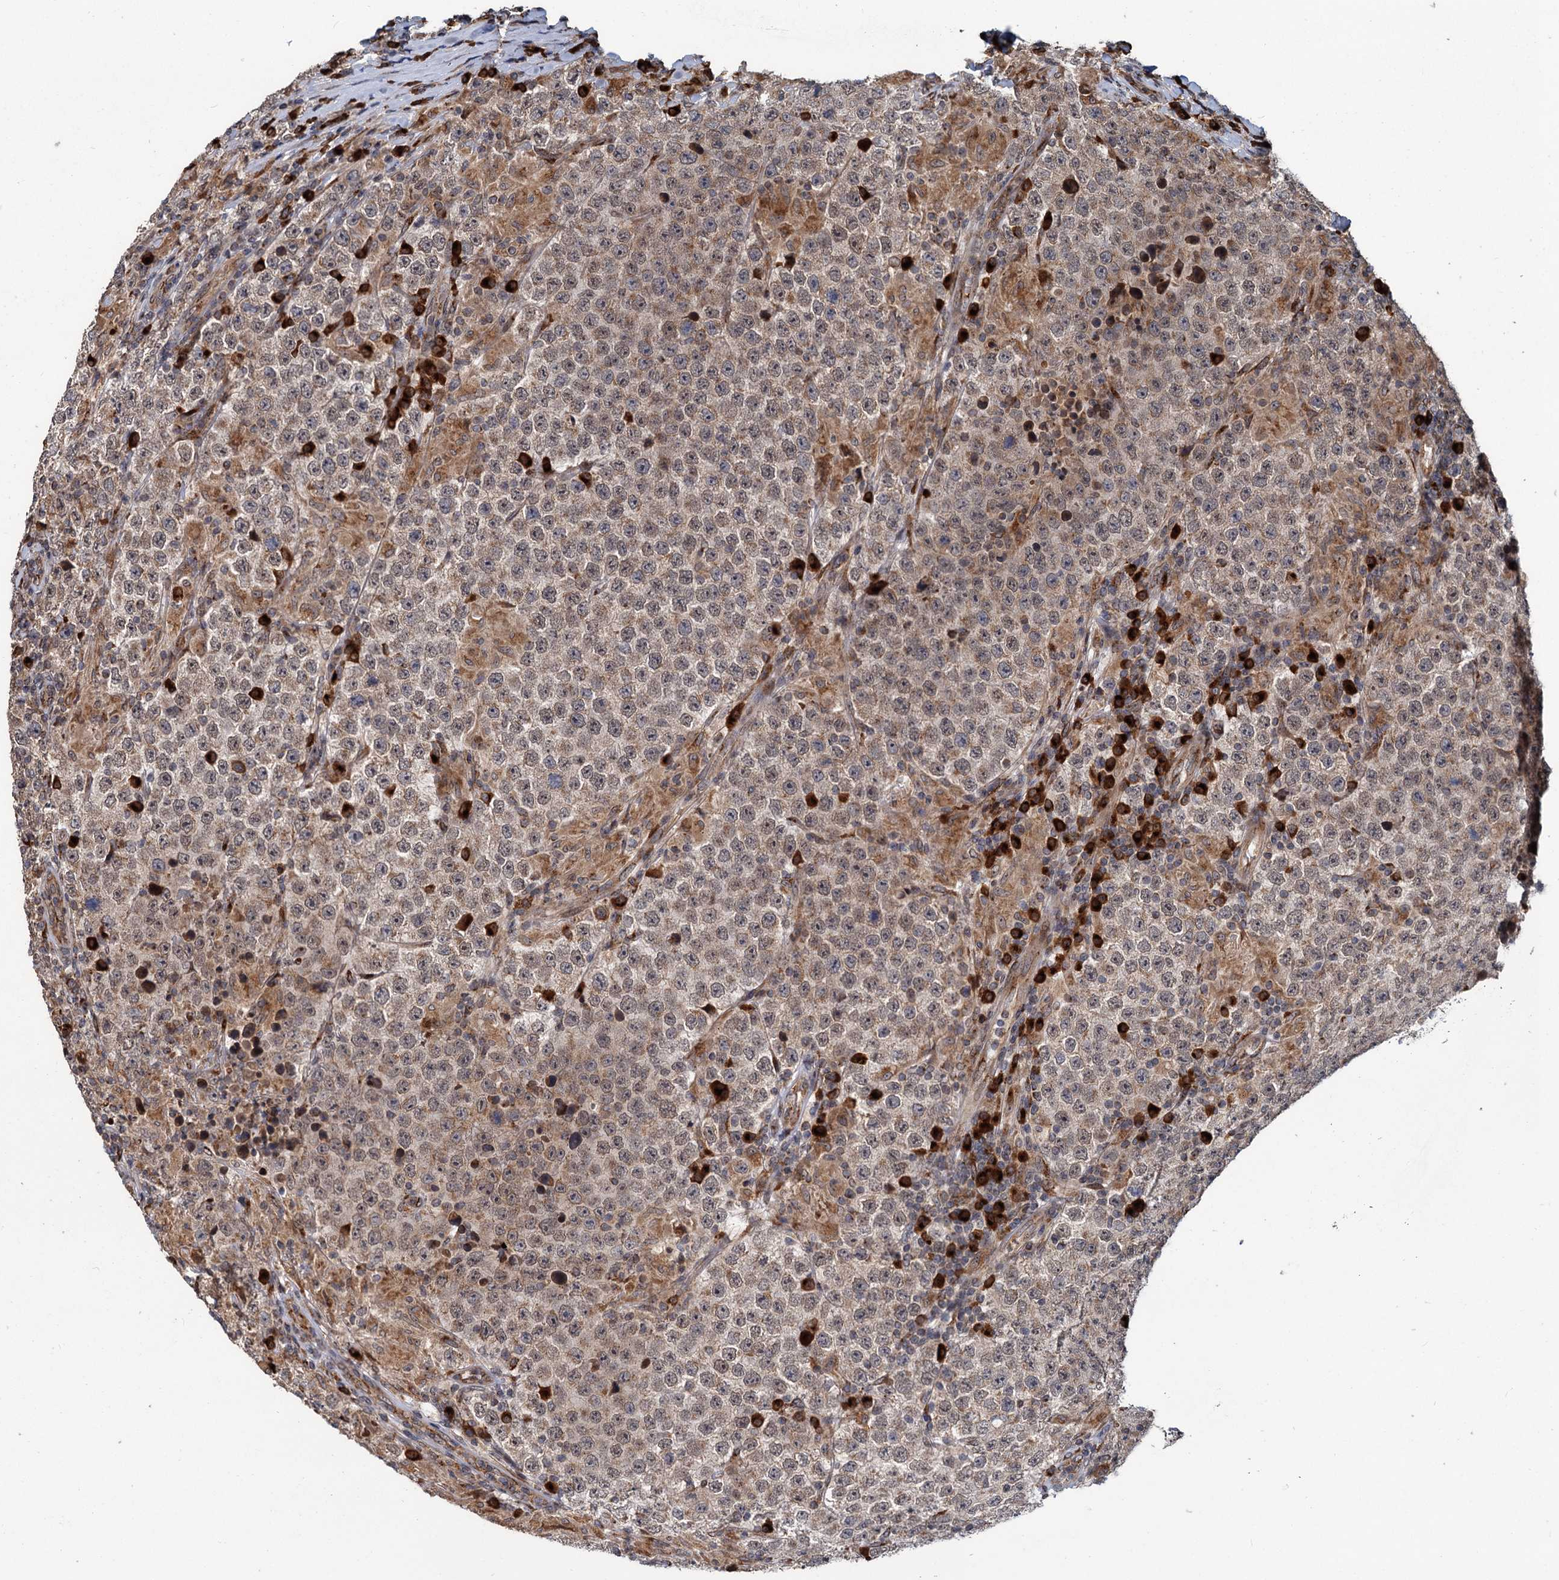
{"staining": {"intensity": "weak", "quantity": ">75%", "location": "cytoplasmic/membranous"}, "tissue": "testis cancer", "cell_type": "Tumor cells", "image_type": "cancer", "snomed": [{"axis": "morphology", "description": "Normal tissue, NOS"}, {"axis": "morphology", "description": "Urothelial carcinoma, High grade"}, {"axis": "morphology", "description": "Seminoma, NOS"}, {"axis": "morphology", "description": "Carcinoma, Embryonal, NOS"}, {"axis": "topography", "description": "Urinary bladder"}, {"axis": "topography", "description": "Testis"}], "caption": "Testis seminoma stained with immunohistochemistry exhibits weak cytoplasmic/membranous positivity in approximately >75% of tumor cells.", "gene": "SAAL1", "patient": {"sex": "male", "age": 41}}